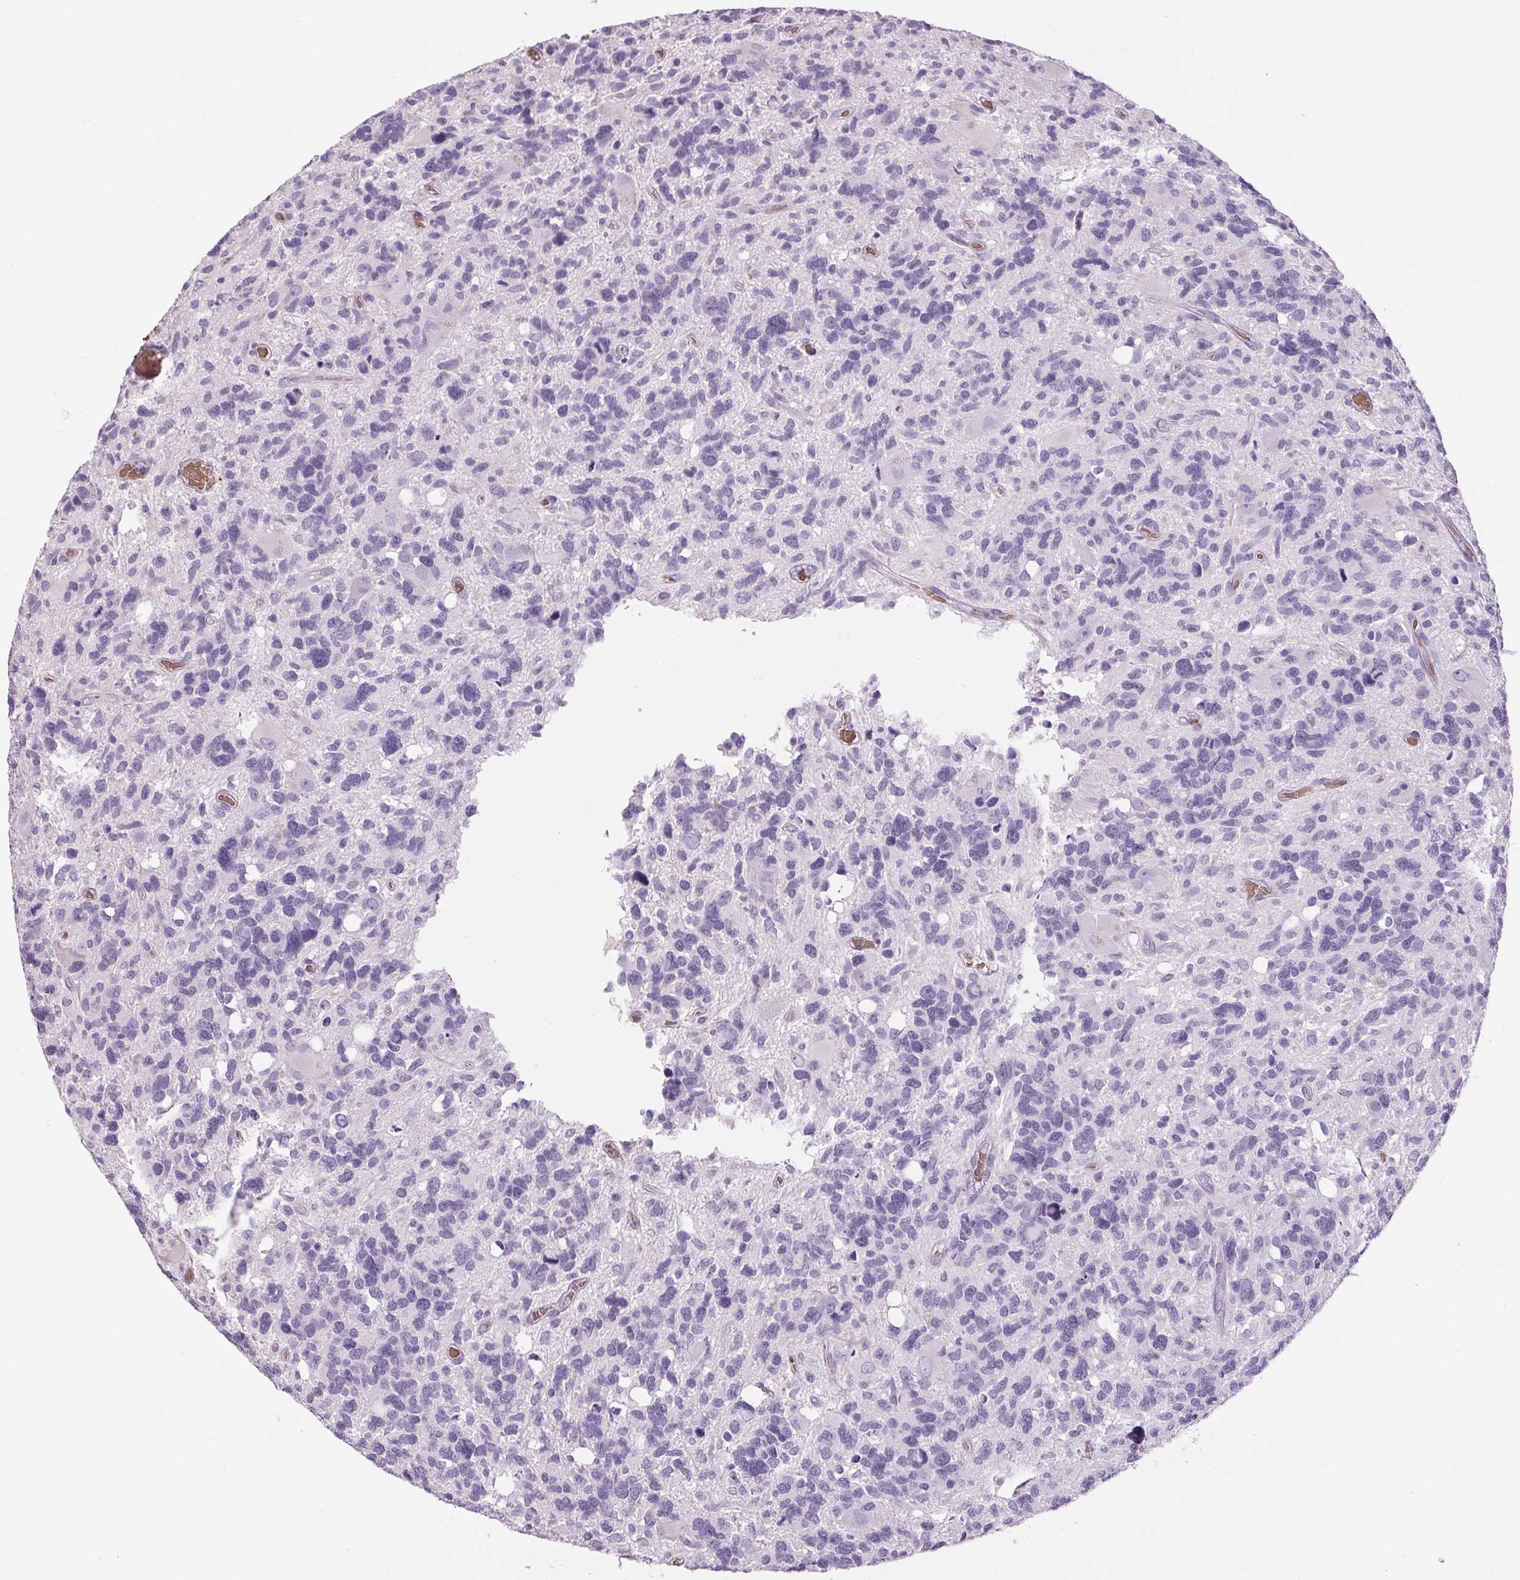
{"staining": {"intensity": "negative", "quantity": "none", "location": "none"}, "tissue": "glioma", "cell_type": "Tumor cells", "image_type": "cancer", "snomed": [{"axis": "morphology", "description": "Glioma, malignant, High grade"}, {"axis": "topography", "description": "Brain"}], "caption": "Tumor cells are negative for protein expression in human glioma.", "gene": "HBQ1", "patient": {"sex": "male", "age": 49}}